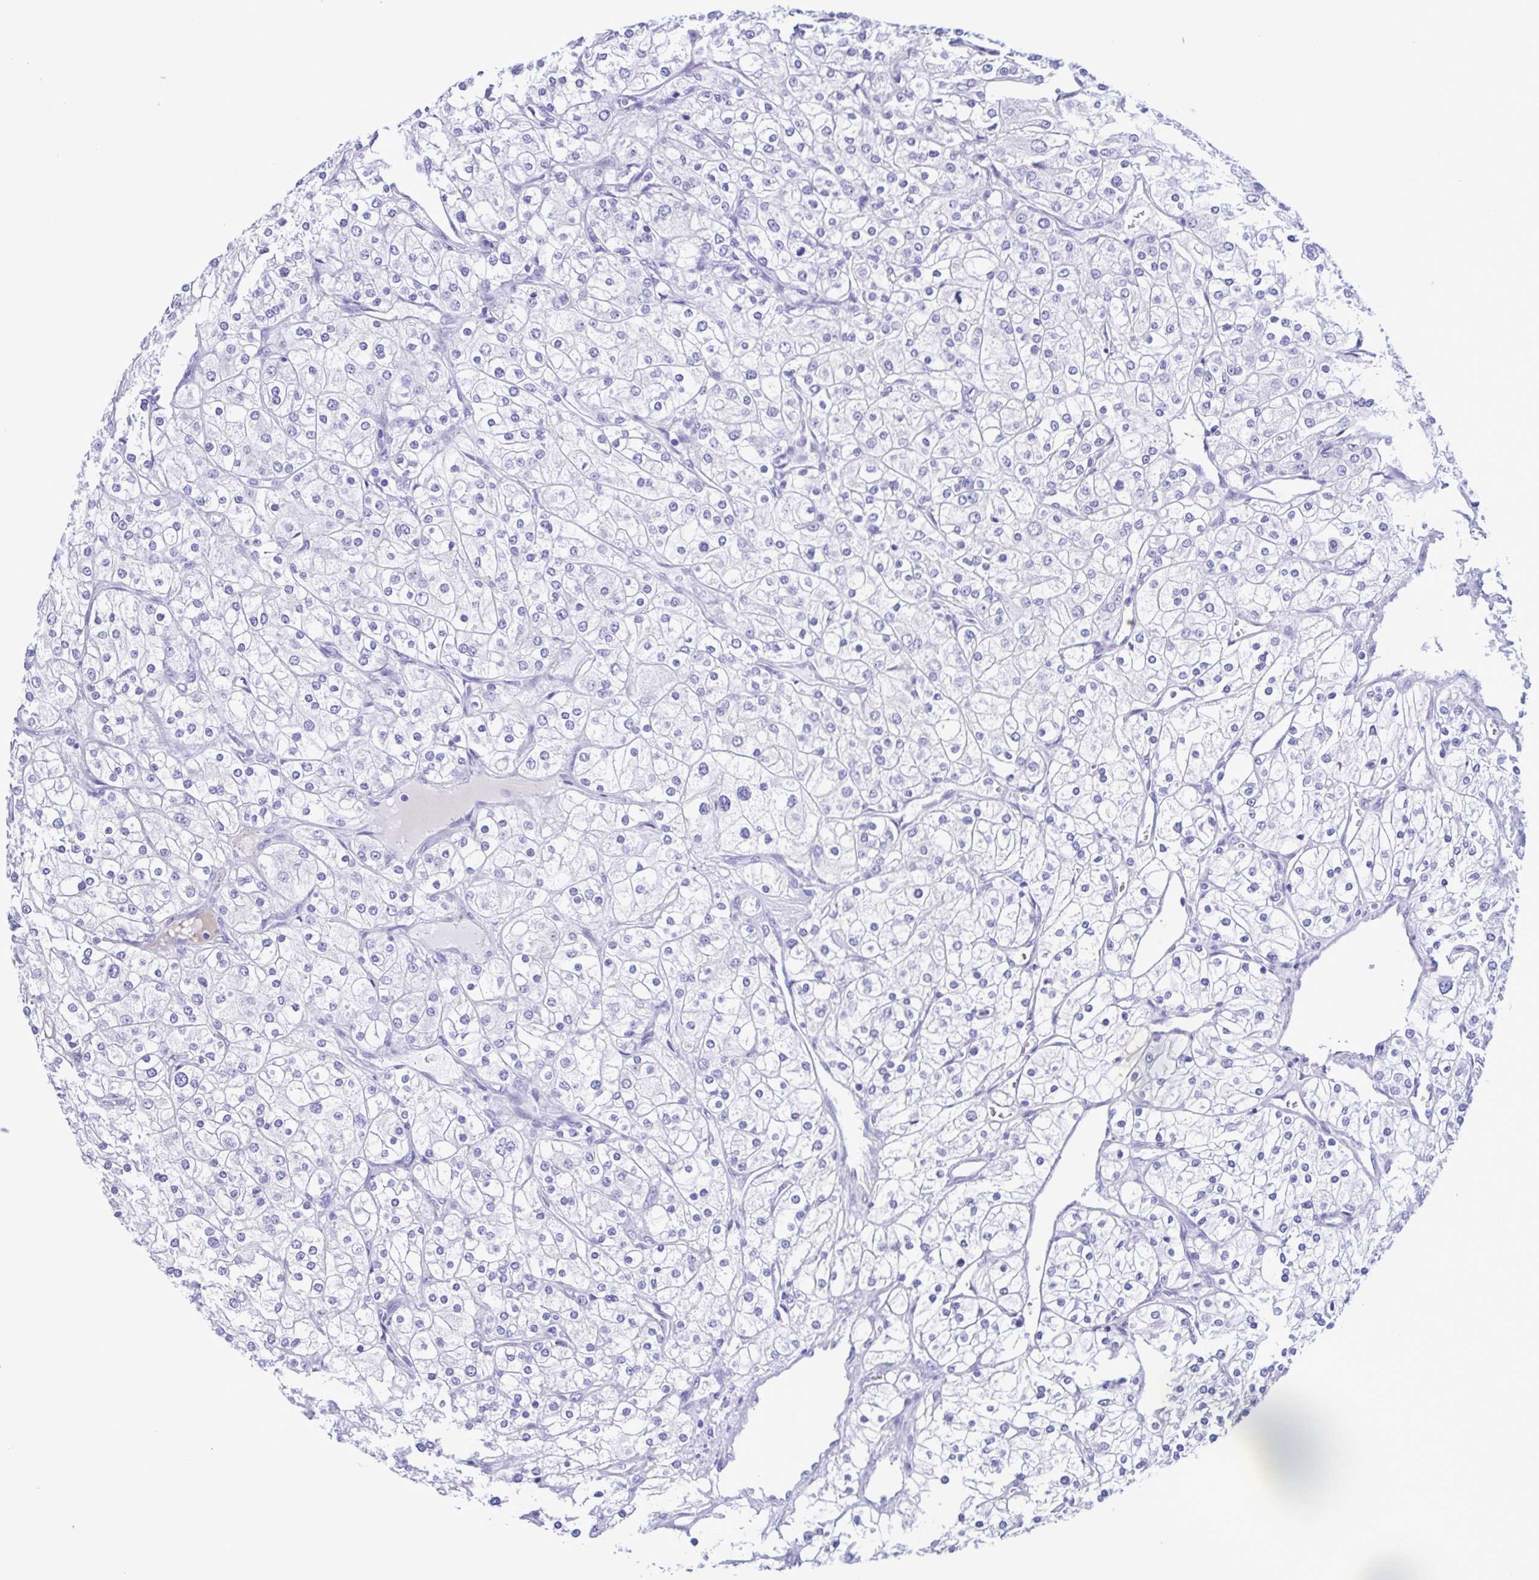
{"staining": {"intensity": "negative", "quantity": "none", "location": "none"}, "tissue": "renal cancer", "cell_type": "Tumor cells", "image_type": "cancer", "snomed": [{"axis": "morphology", "description": "Adenocarcinoma, NOS"}, {"axis": "topography", "description": "Kidney"}], "caption": "Immunohistochemical staining of human renal cancer (adenocarcinoma) exhibits no significant staining in tumor cells.", "gene": "TSPY2", "patient": {"sex": "male", "age": 80}}